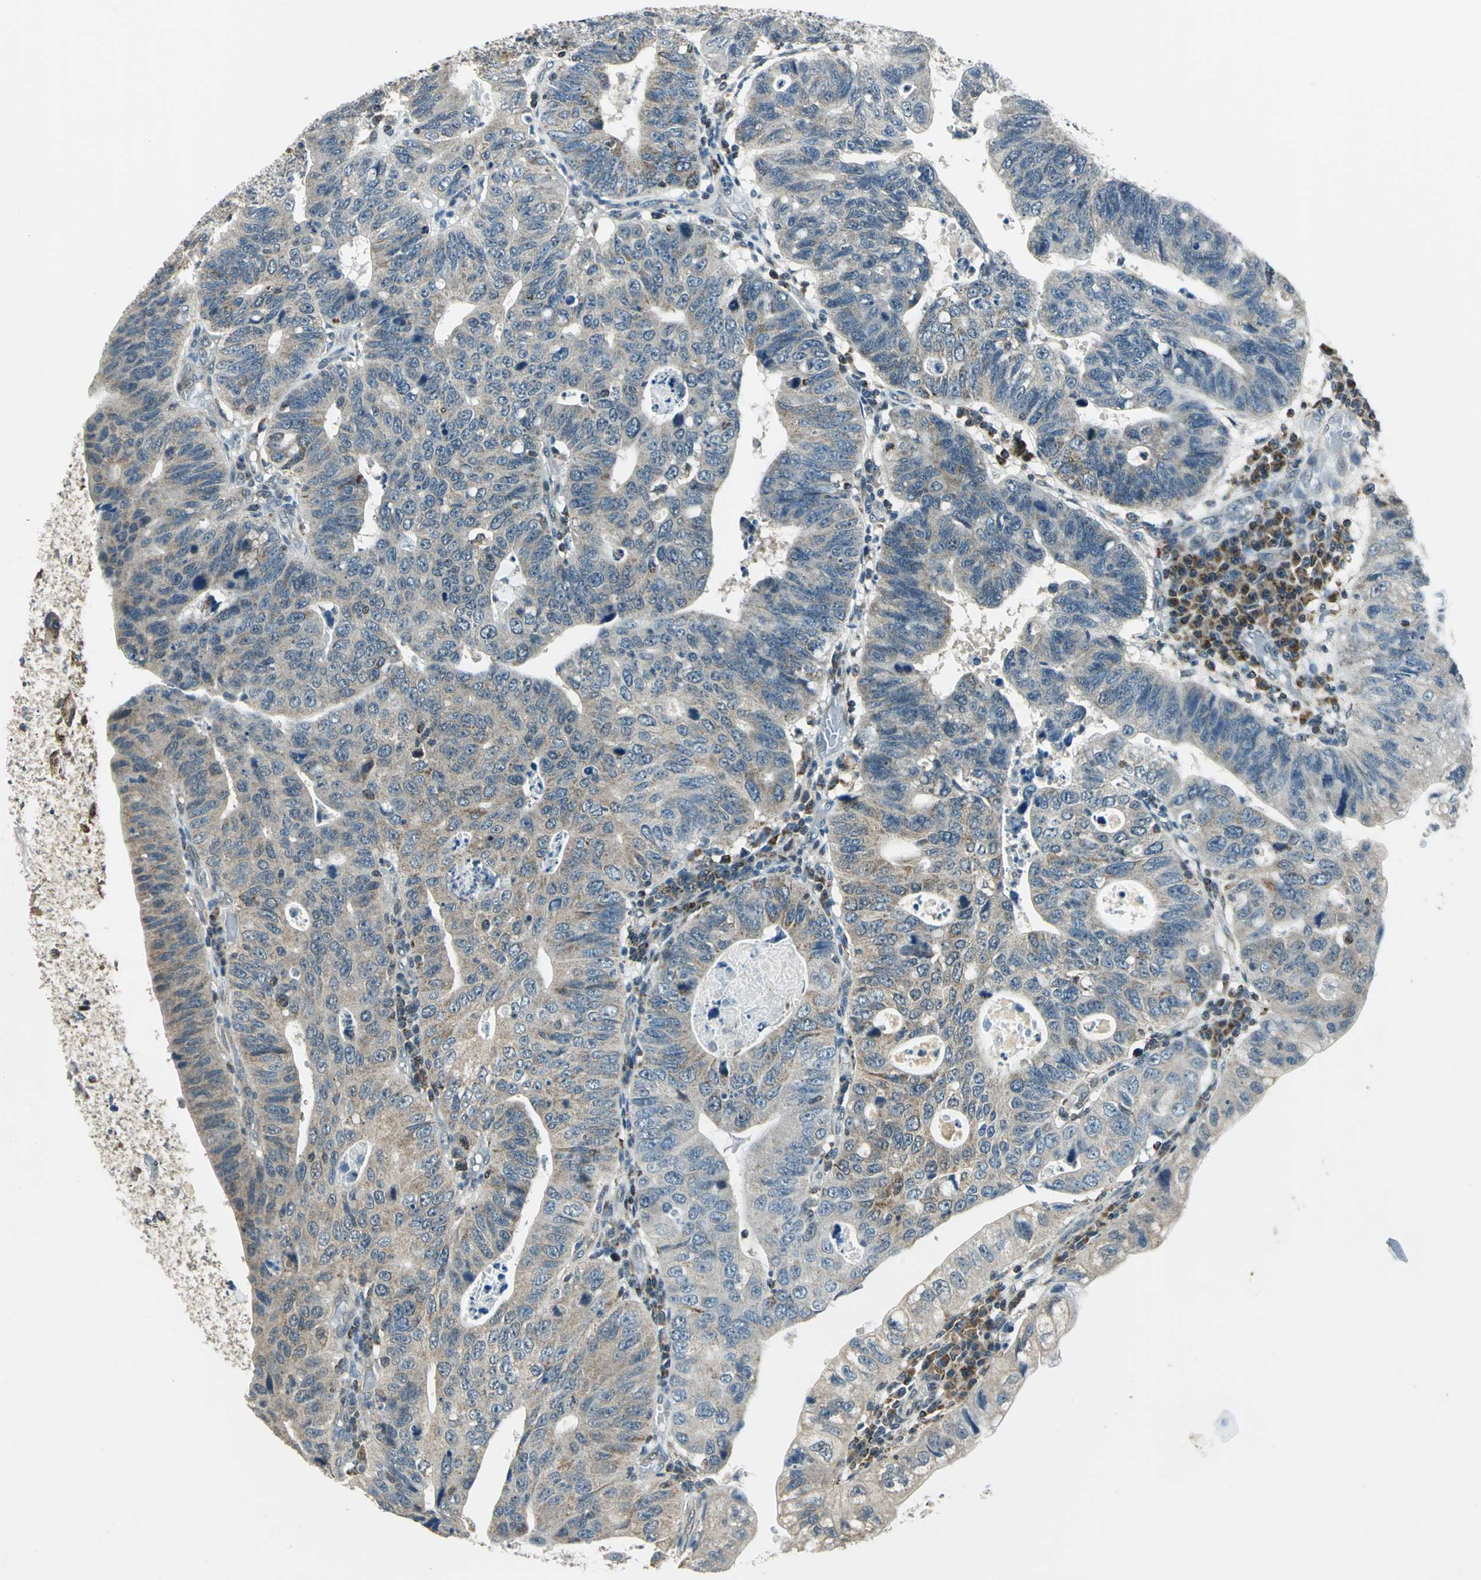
{"staining": {"intensity": "weak", "quantity": ">75%", "location": "cytoplasmic/membranous"}, "tissue": "stomach cancer", "cell_type": "Tumor cells", "image_type": "cancer", "snomed": [{"axis": "morphology", "description": "Adenocarcinoma, NOS"}, {"axis": "topography", "description": "Stomach"}], "caption": "Stomach adenocarcinoma stained with a protein marker shows weak staining in tumor cells.", "gene": "NUDT2", "patient": {"sex": "male", "age": 59}}